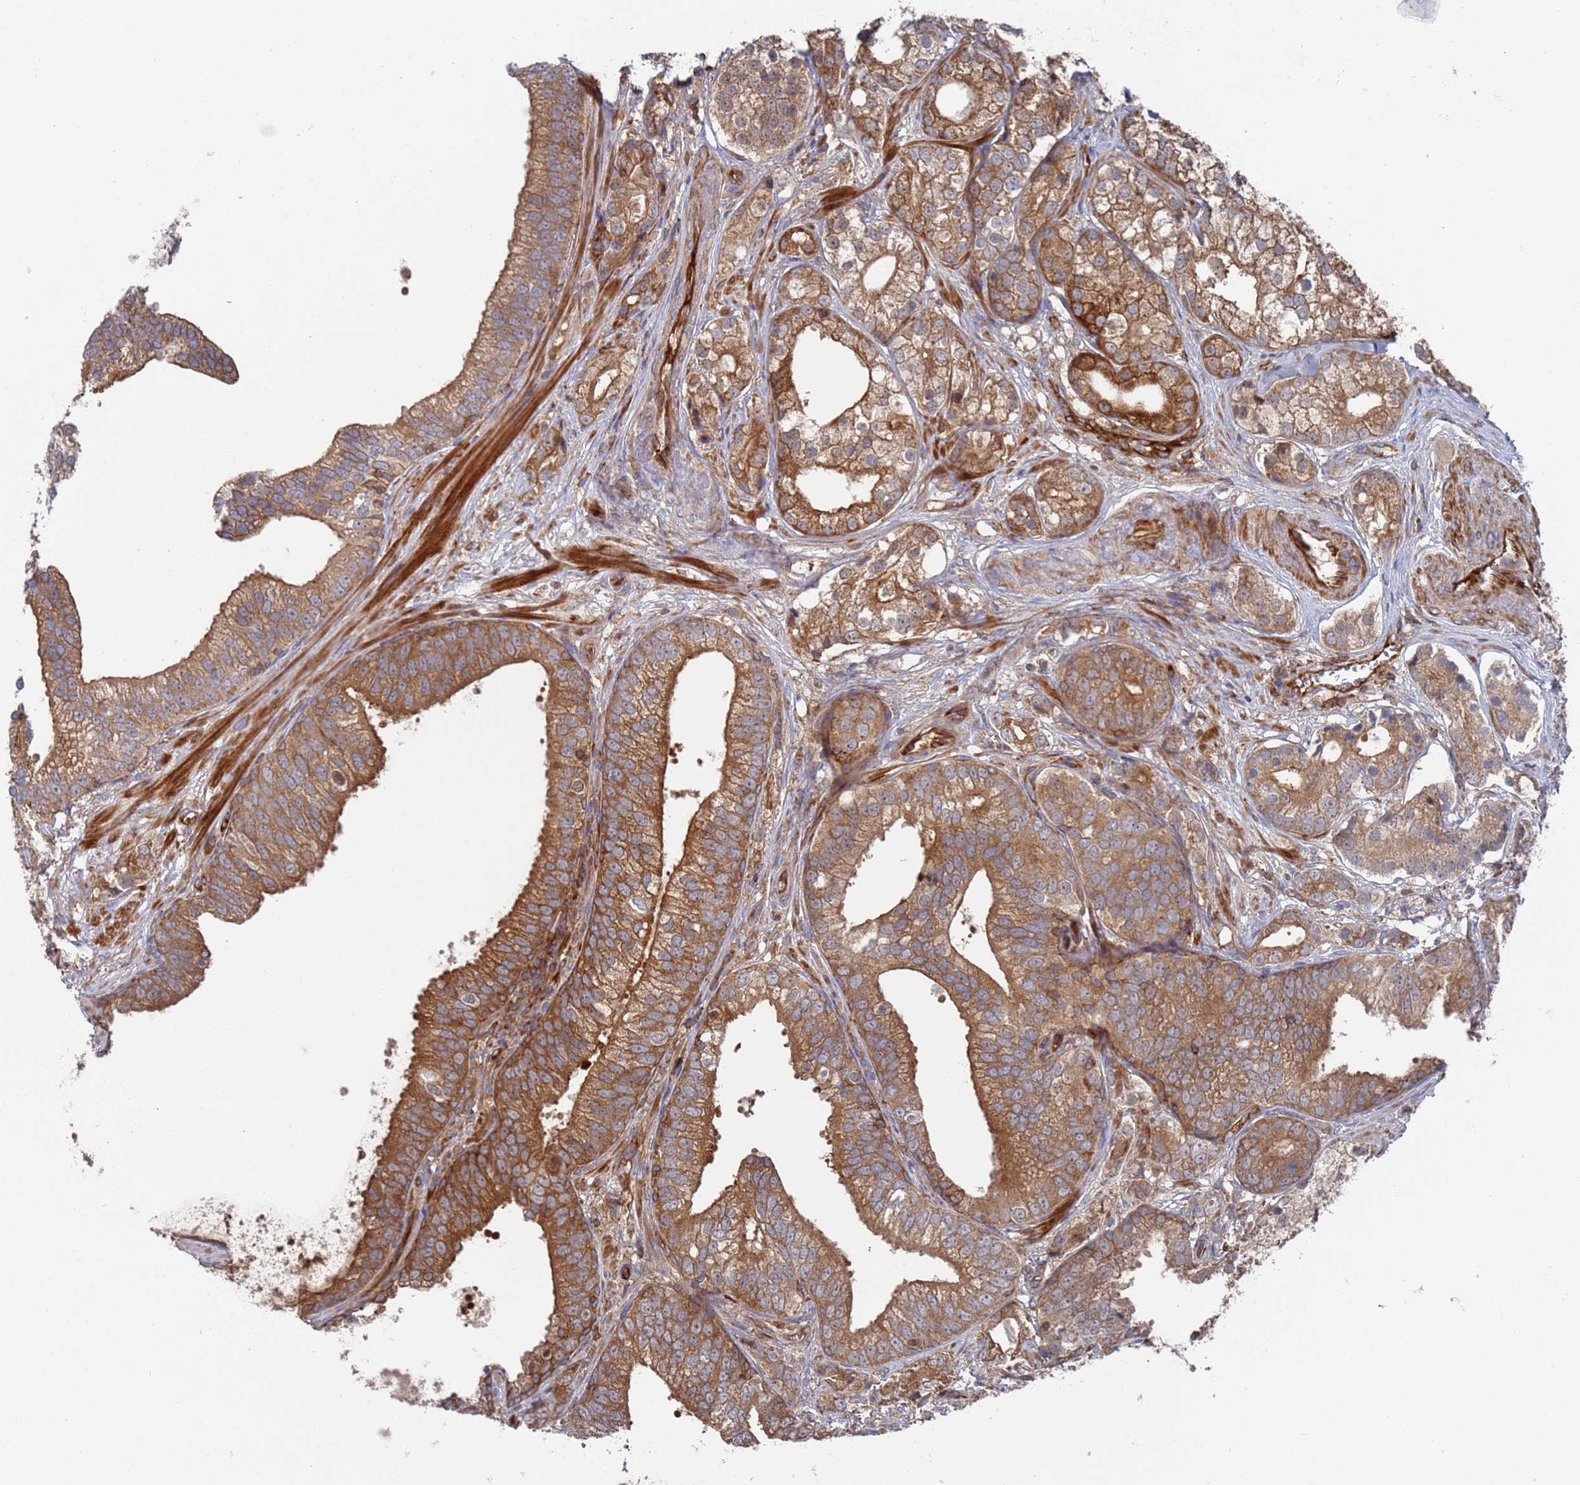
{"staining": {"intensity": "moderate", "quantity": ">75%", "location": "cytoplasmic/membranous"}, "tissue": "prostate cancer", "cell_type": "Tumor cells", "image_type": "cancer", "snomed": [{"axis": "morphology", "description": "Adenocarcinoma, High grade"}, {"axis": "topography", "description": "Prostate"}], "caption": "Tumor cells reveal medium levels of moderate cytoplasmic/membranous staining in about >75% of cells in adenocarcinoma (high-grade) (prostate). Immunohistochemistry (ihc) stains the protein of interest in brown and the nuclei are stained blue.", "gene": "DDX60", "patient": {"sex": "male", "age": 75}}